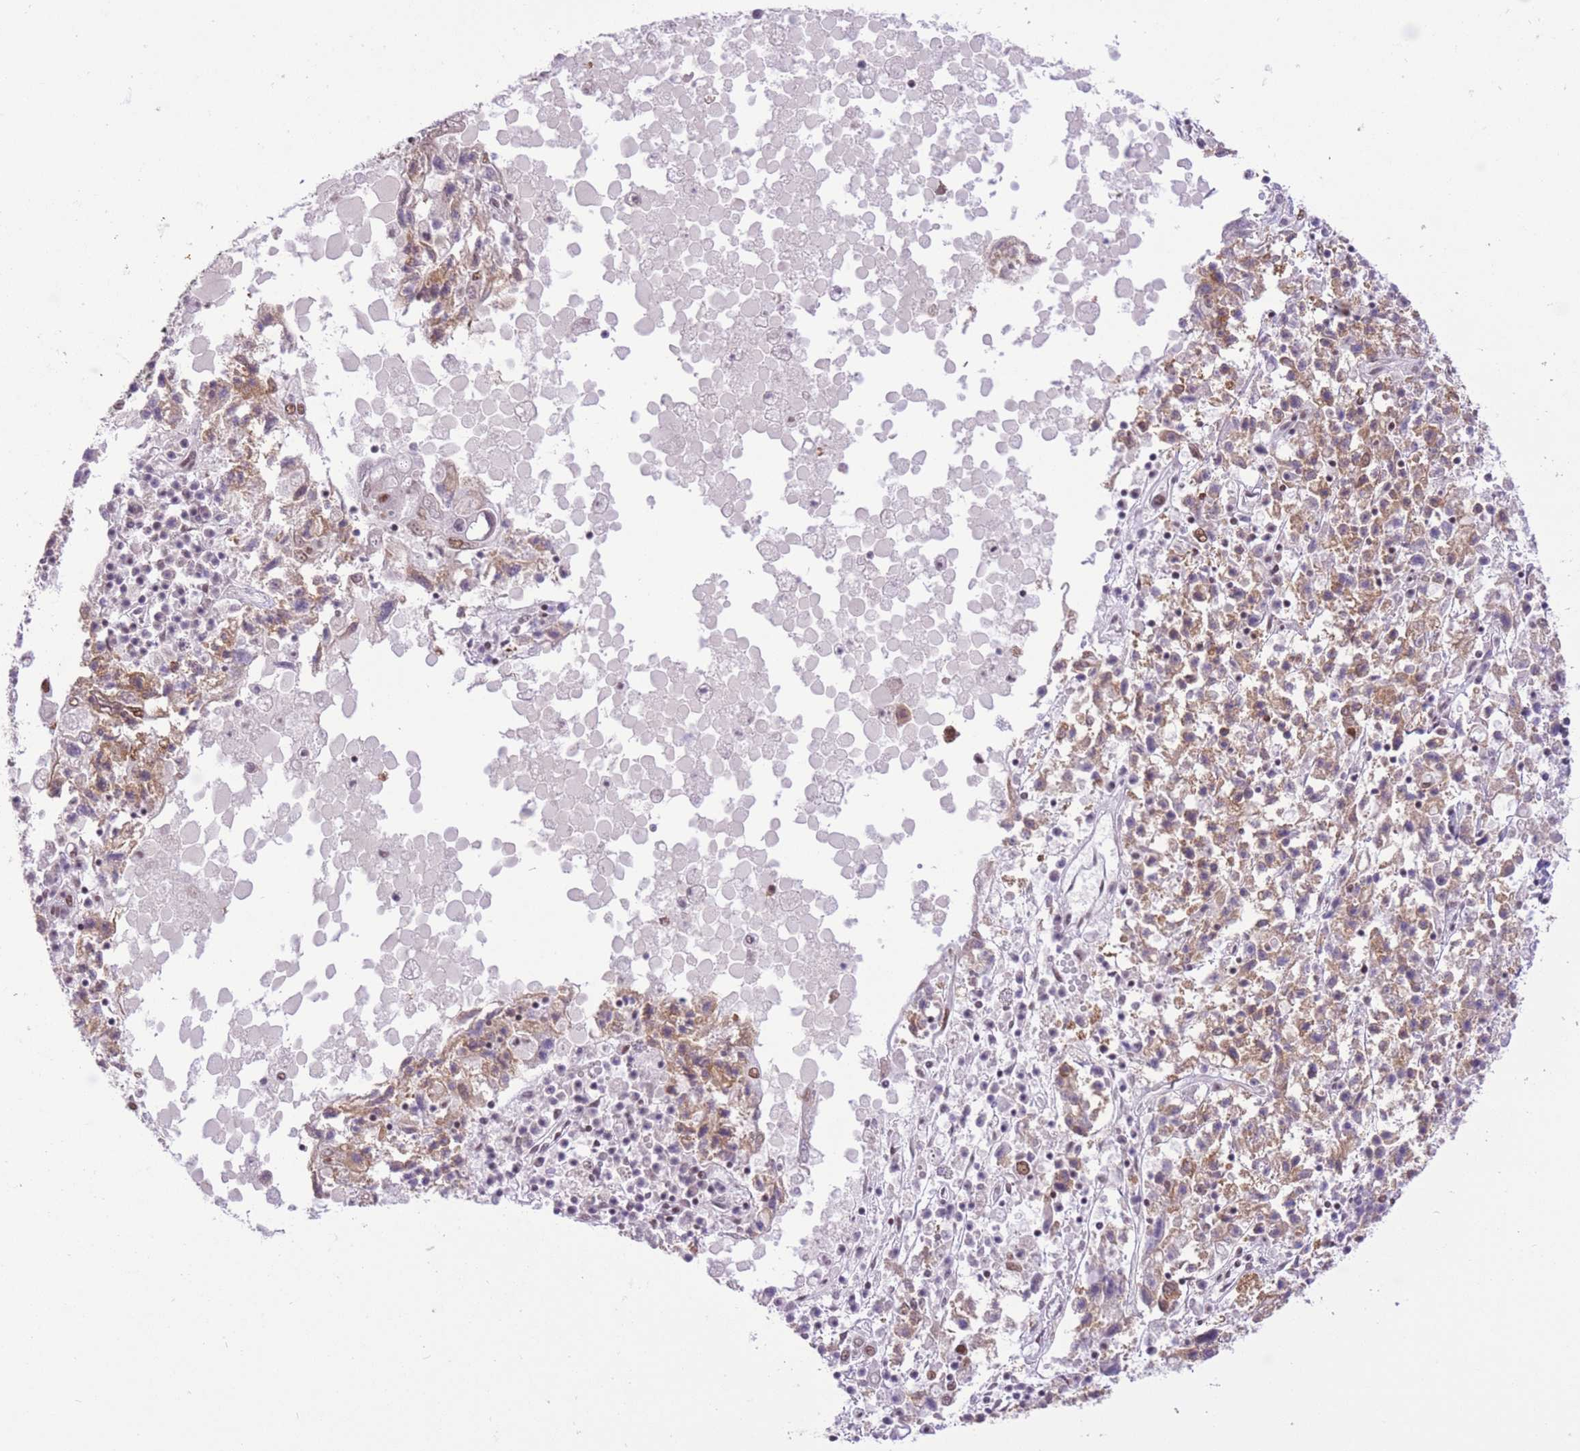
{"staining": {"intensity": "moderate", "quantity": ">75%", "location": "cytoplasmic/membranous,nuclear"}, "tissue": "ovarian cancer", "cell_type": "Tumor cells", "image_type": "cancer", "snomed": [{"axis": "morphology", "description": "Carcinoma, endometroid"}, {"axis": "topography", "description": "Ovary"}], "caption": "The immunohistochemical stain shows moderate cytoplasmic/membranous and nuclear expression in tumor cells of ovarian endometroid carcinoma tissue.", "gene": "ZBED5", "patient": {"sex": "female", "age": 62}}